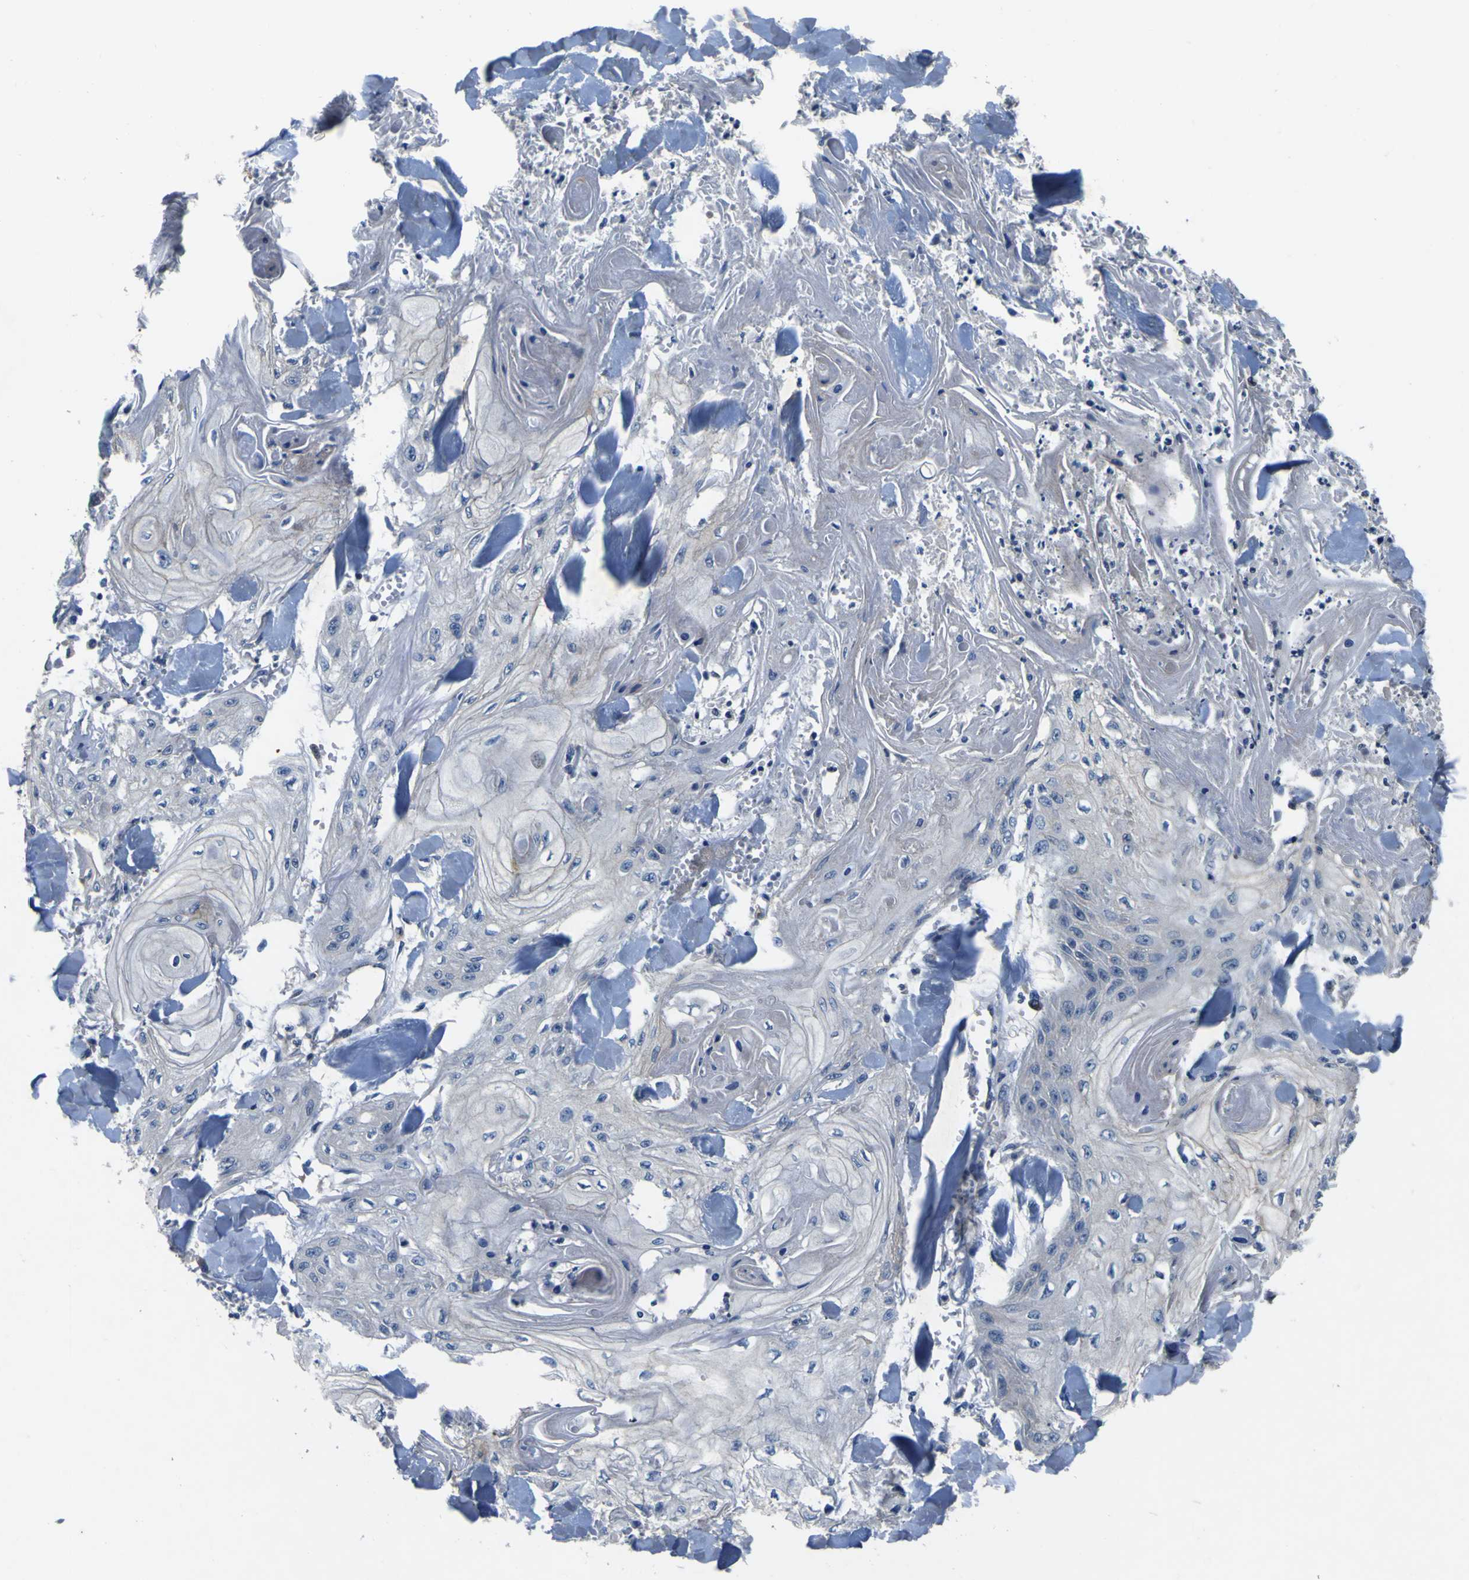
{"staining": {"intensity": "negative", "quantity": "none", "location": "none"}, "tissue": "skin cancer", "cell_type": "Tumor cells", "image_type": "cancer", "snomed": [{"axis": "morphology", "description": "Squamous cell carcinoma, NOS"}, {"axis": "topography", "description": "Skin"}], "caption": "DAB immunohistochemical staining of skin squamous cell carcinoma demonstrates no significant staining in tumor cells.", "gene": "EPHB4", "patient": {"sex": "male", "age": 74}}